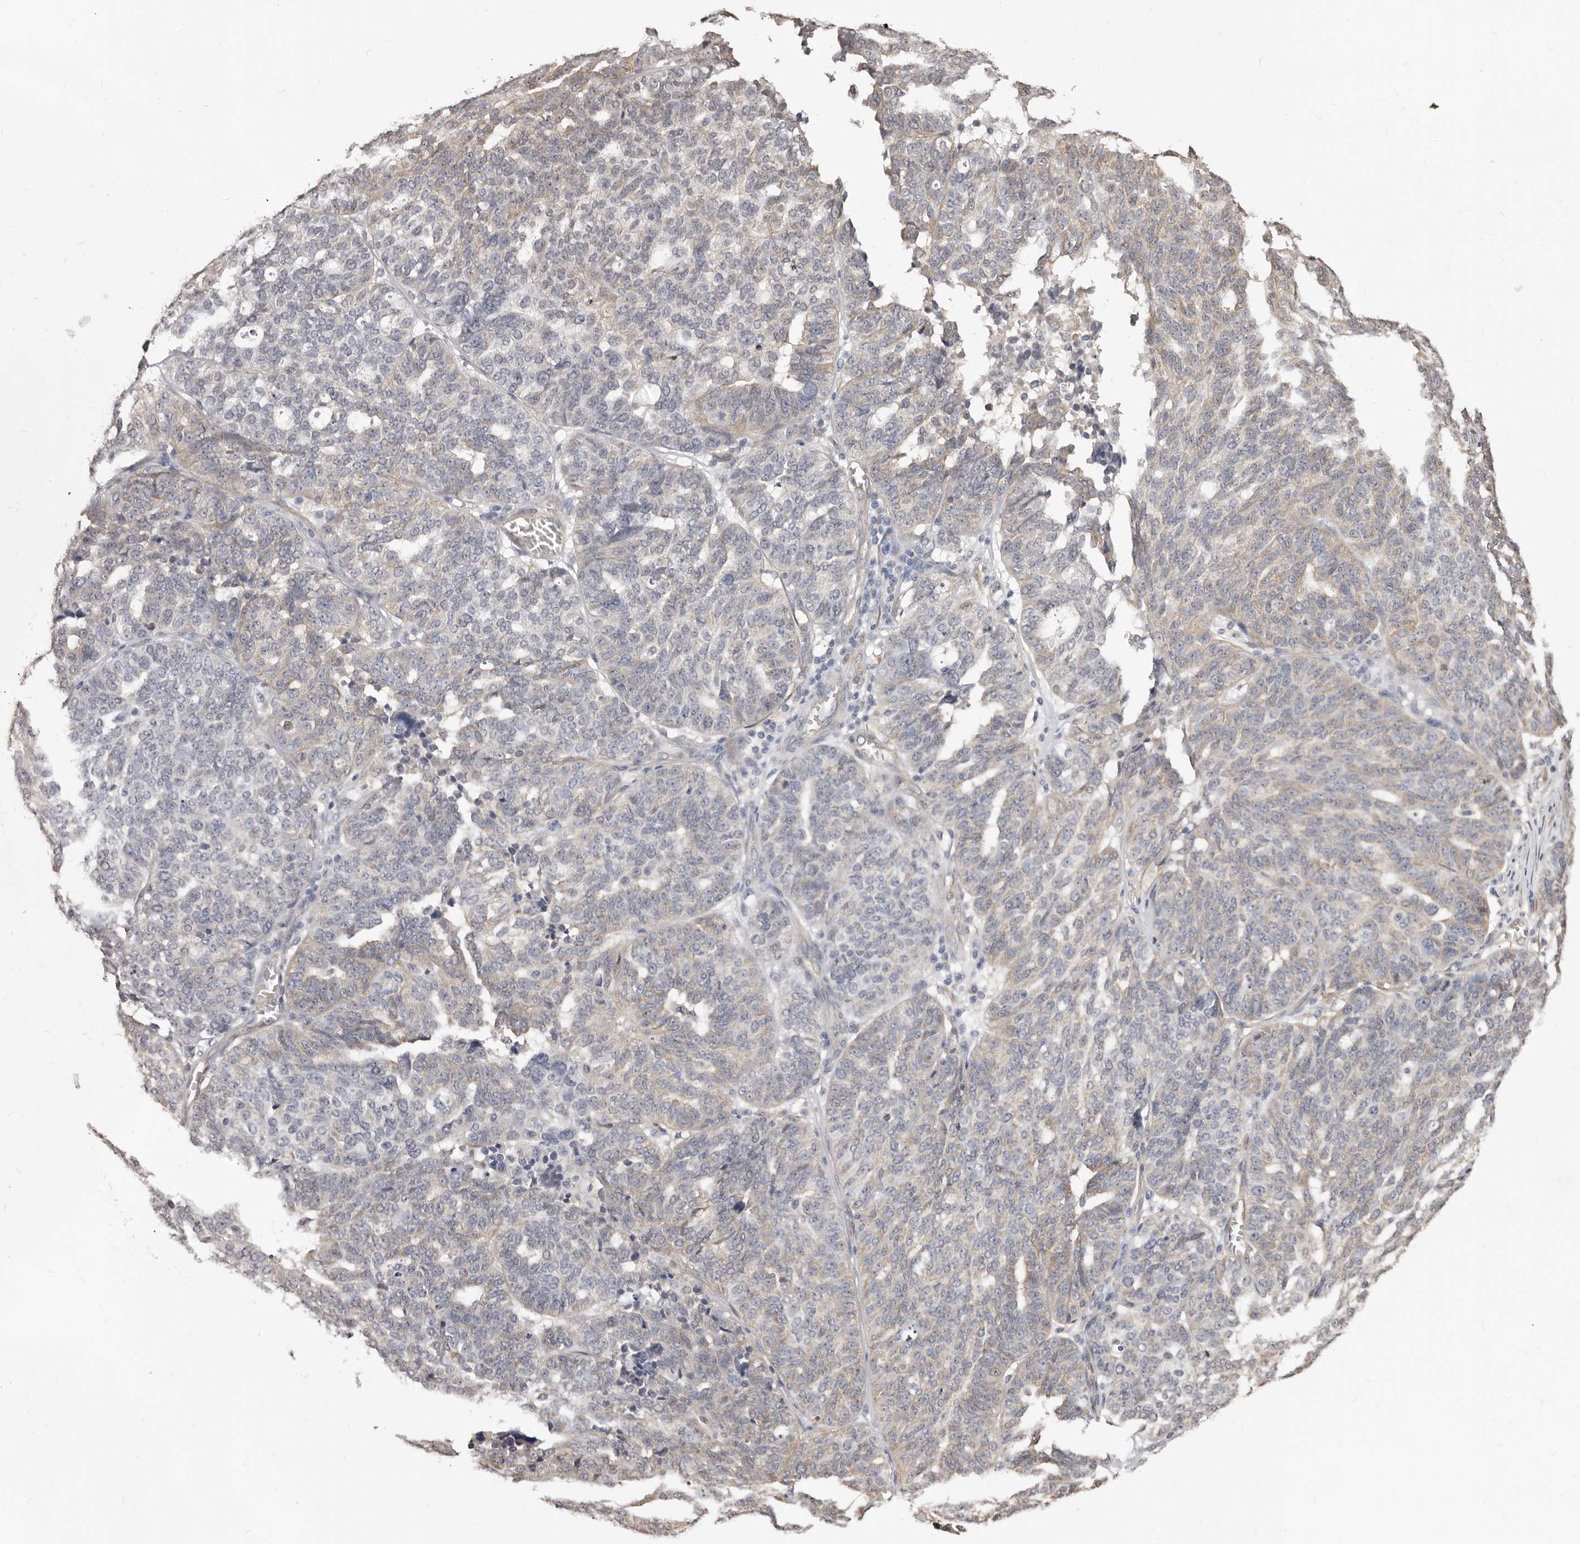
{"staining": {"intensity": "weak", "quantity": "<25%", "location": "cytoplasmic/membranous"}, "tissue": "ovarian cancer", "cell_type": "Tumor cells", "image_type": "cancer", "snomed": [{"axis": "morphology", "description": "Cystadenocarcinoma, serous, NOS"}, {"axis": "topography", "description": "Ovary"}], "caption": "Tumor cells show no significant expression in serous cystadenocarcinoma (ovarian).", "gene": "KHDRBS2", "patient": {"sex": "female", "age": 59}}